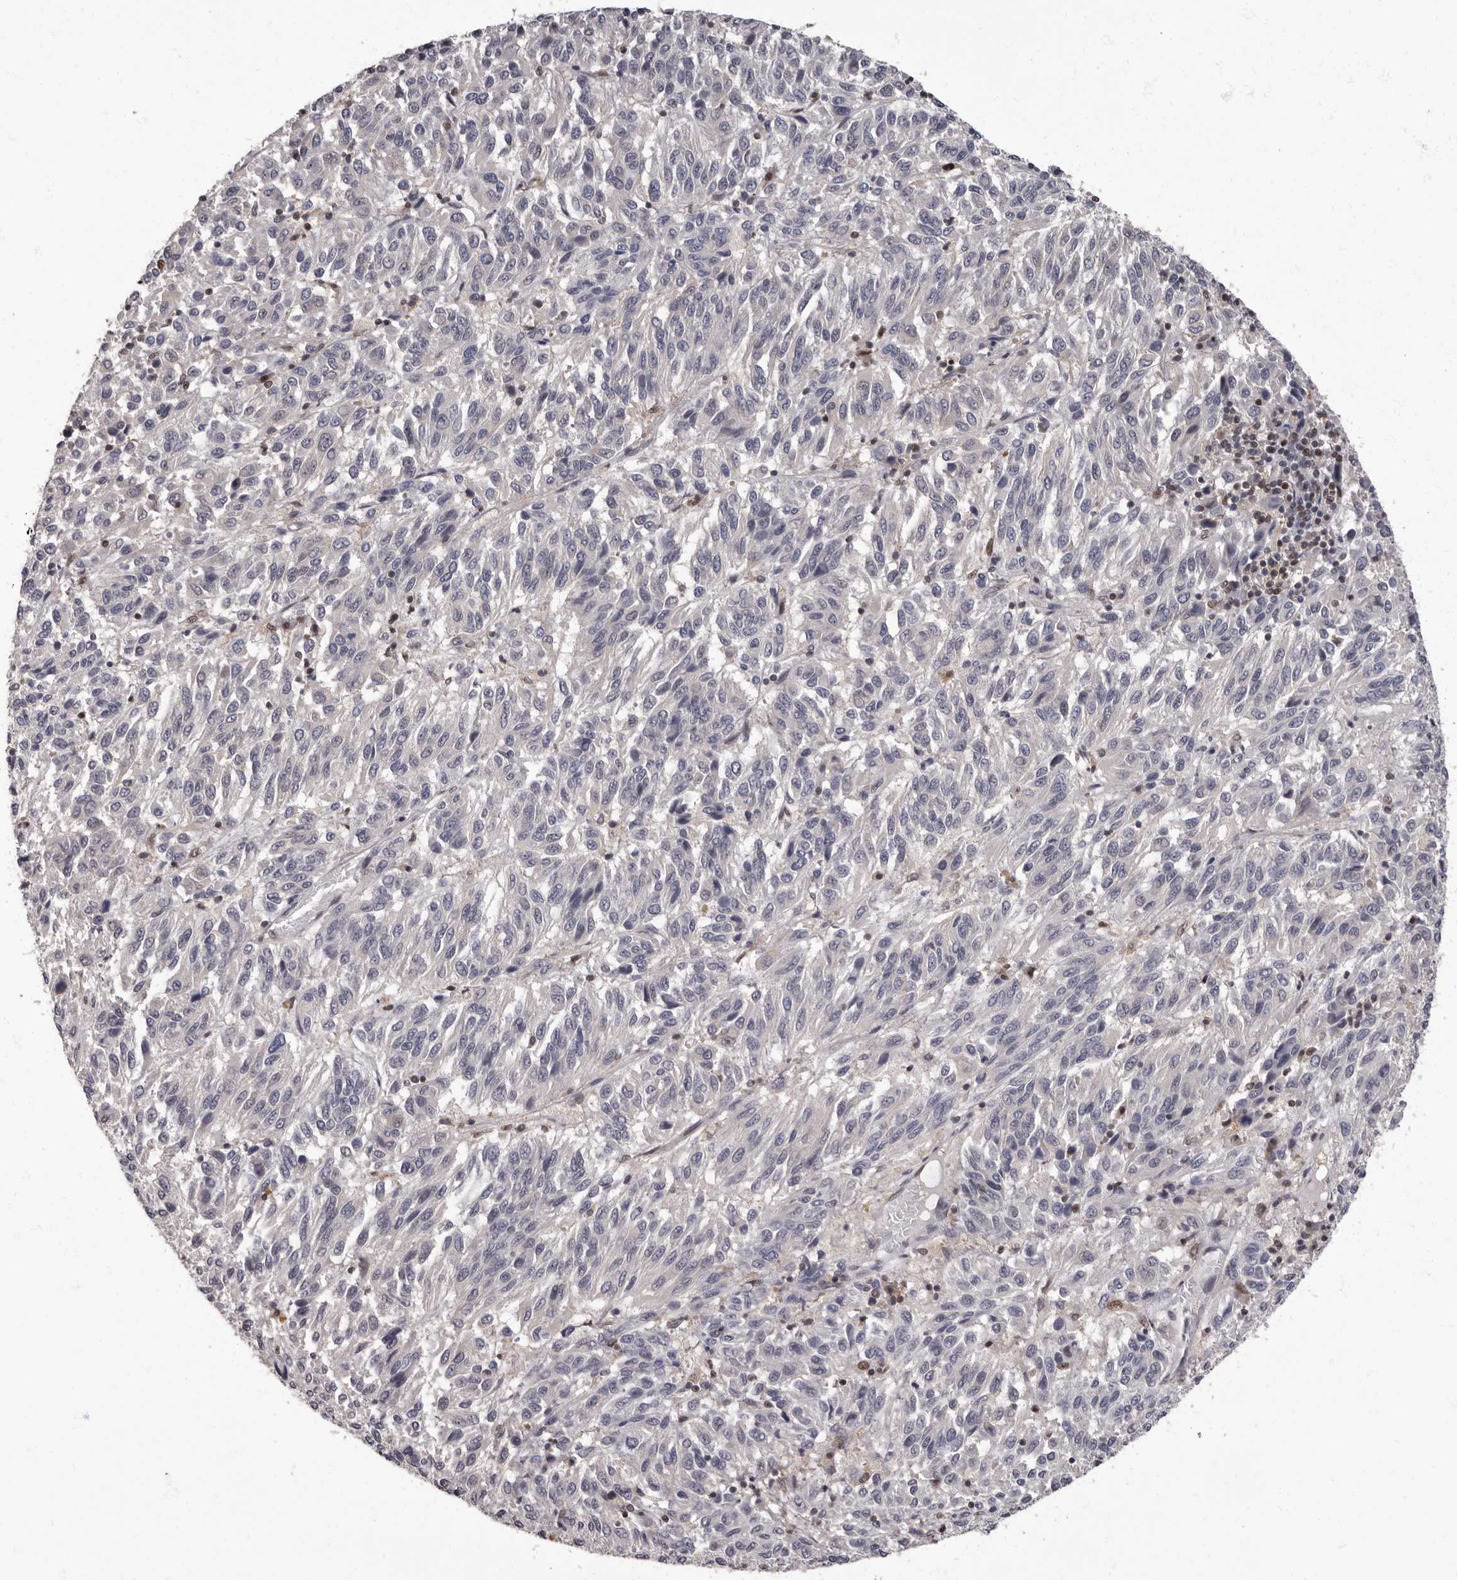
{"staining": {"intensity": "negative", "quantity": "none", "location": "none"}, "tissue": "melanoma", "cell_type": "Tumor cells", "image_type": "cancer", "snomed": [{"axis": "morphology", "description": "Malignant melanoma, Metastatic site"}, {"axis": "topography", "description": "Lung"}], "caption": "Immunohistochemistry (IHC) image of melanoma stained for a protein (brown), which demonstrates no staining in tumor cells.", "gene": "C1orf50", "patient": {"sex": "male", "age": 64}}